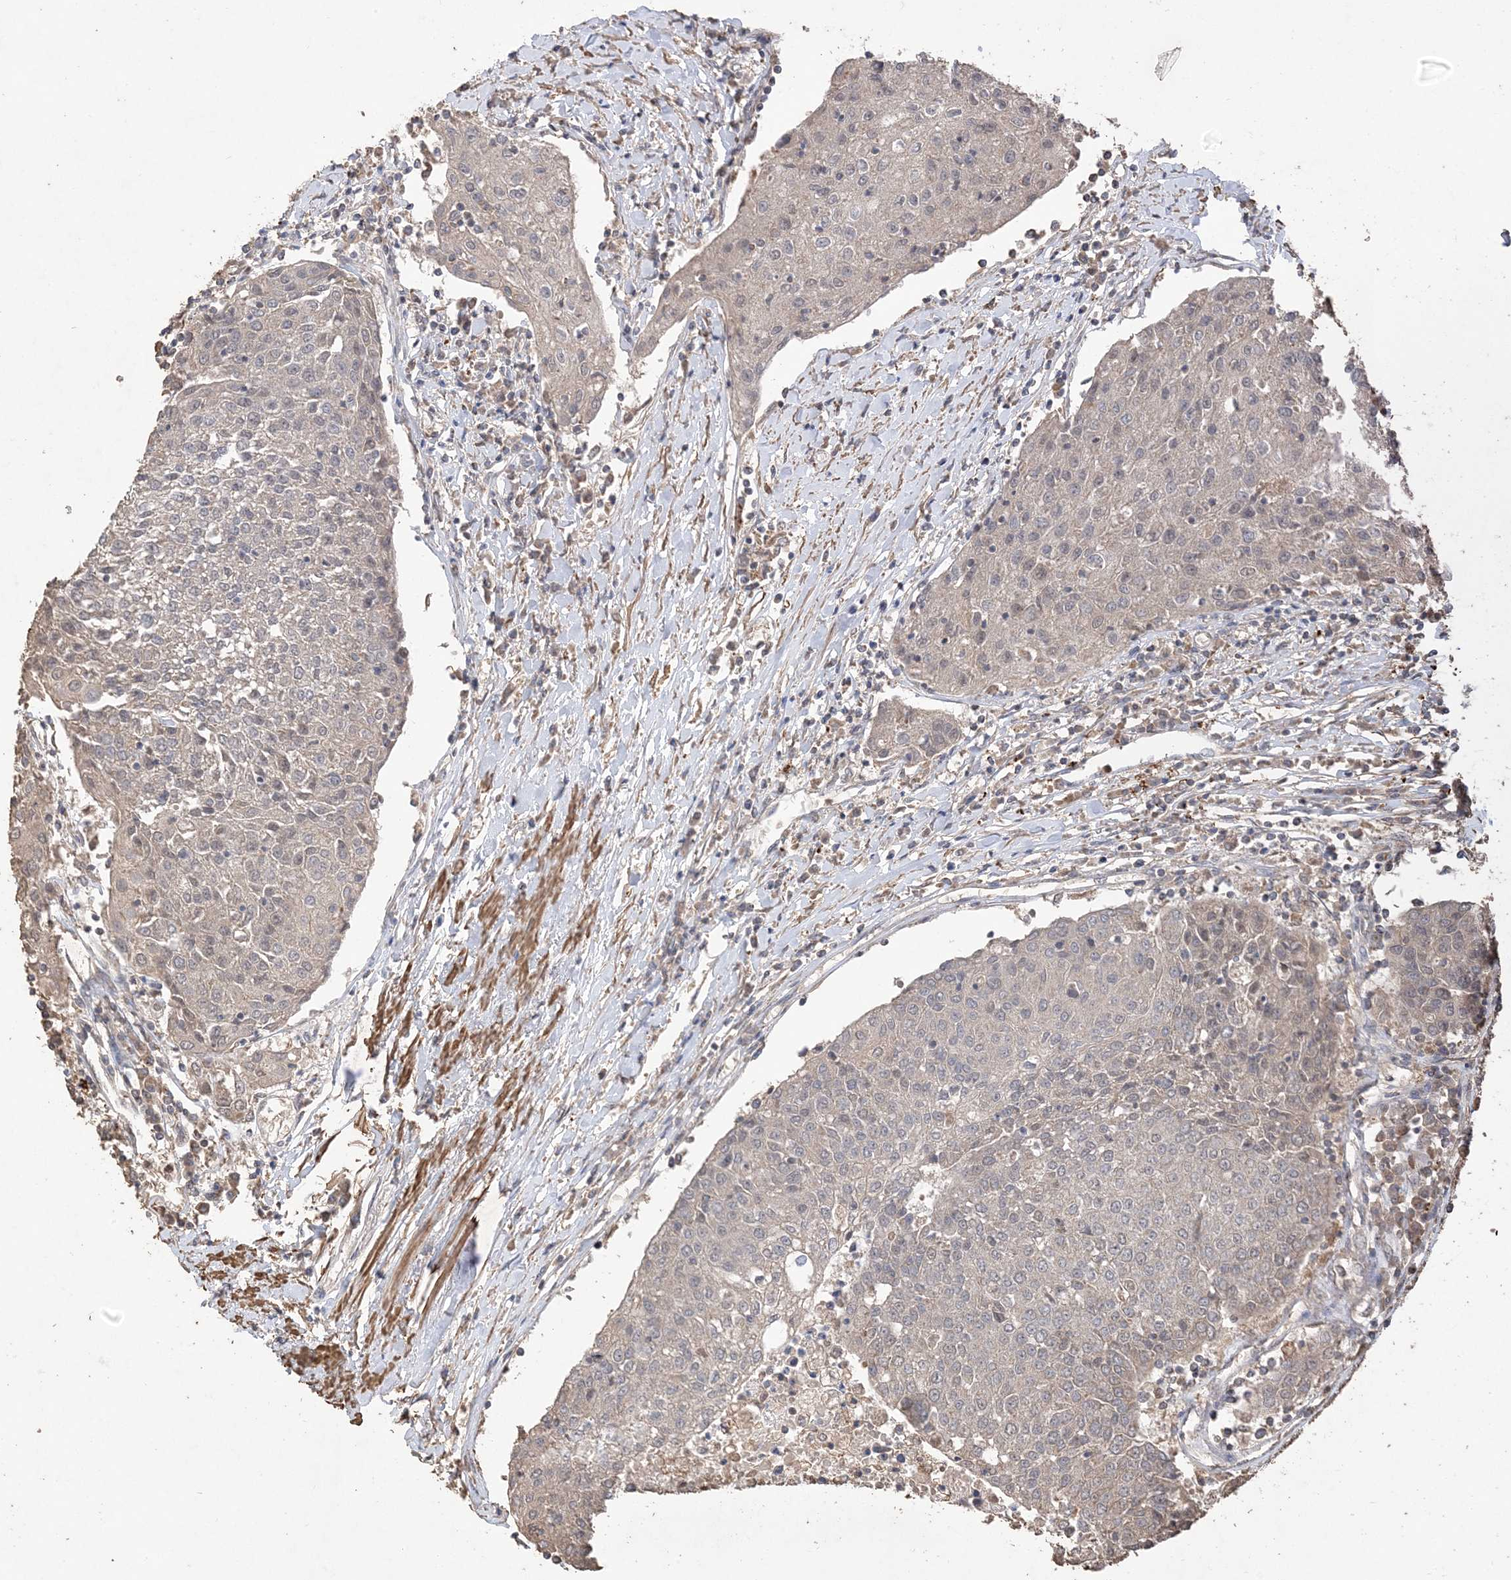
{"staining": {"intensity": "weak", "quantity": "<25%", "location": "cytoplasmic/membranous"}, "tissue": "urothelial cancer", "cell_type": "Tumor cells", "image_type": "cancer", "snomed": [{"axis": "morphology", "description": "Urothelial carcinoma, High grade"}, {"axis": "topography", "description": "Urinary bladder"}], "caption": "High magnification brightfield microscopy of high-grade urothelial carcinoma stained with DAB (3,3'-diaminobenzidine) (brown) and counterstained with hematoxylin (blue): tumor cells show no significant positivity. (DAB (3,3'-diaminobenzidine) immunohistochemistry (IHC), high magnification).", "gene": "HPS4", "patient": {"sex": "female", "age": 85}}